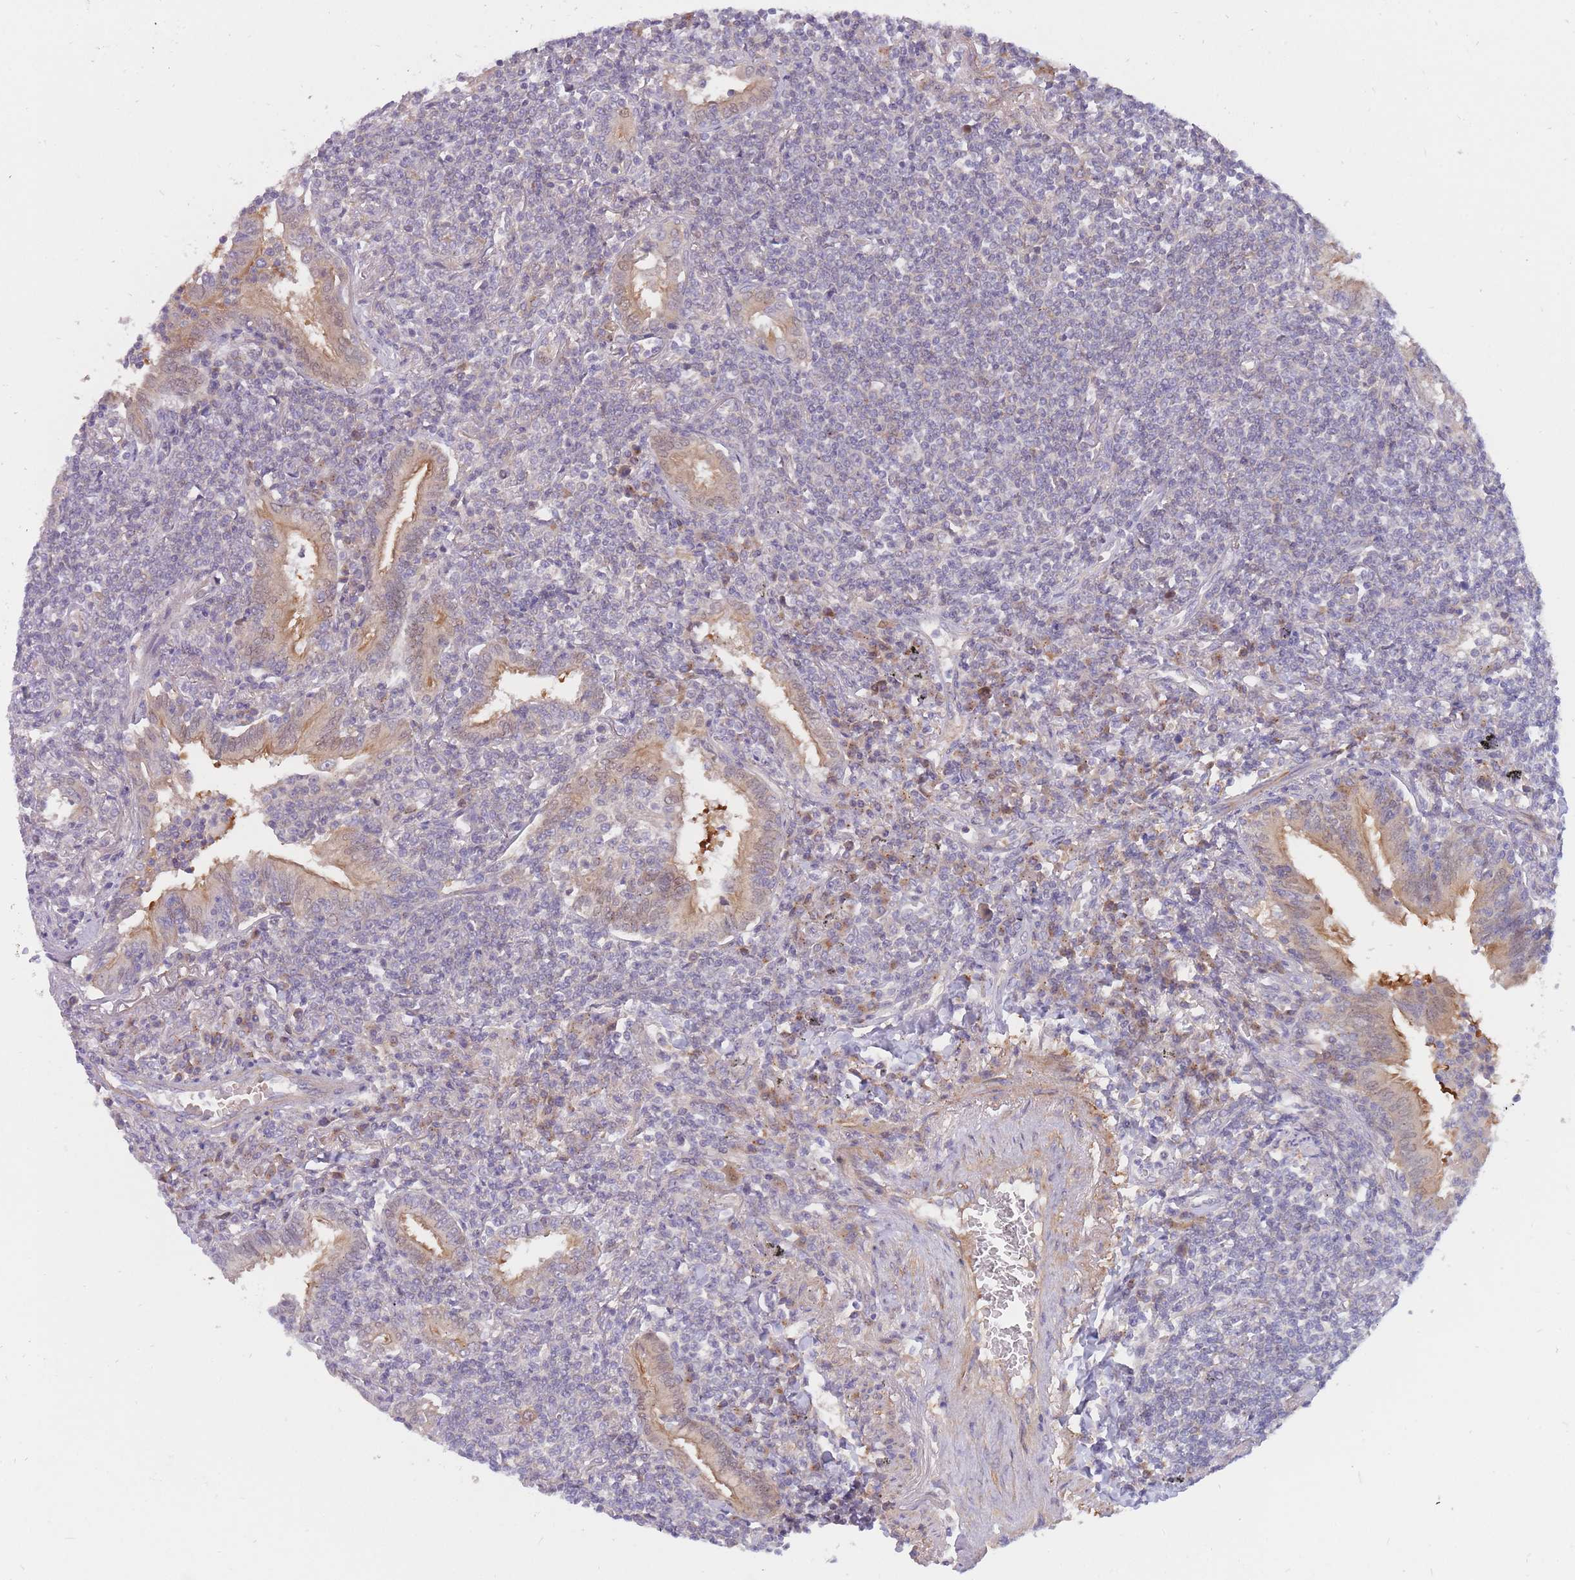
{"staining": {"intensity": "negative", "quantity": "none", "location": "none"}, "tissue": "lymphoma", "cell_type": "Tumor cells", "image_type": "cancer", "snomed": [{"axis": "morphology", "description": "Malignant lymphoma, non-Hodgkin's type, Low grade"}, {"axis": "topography", "description": "Lung"}], "caption": "A photomicrograph of human lymphoma is negative for staining in tumor cells.", "gene": "APOL4", "patient": {"sex": "female", "age": 71}}